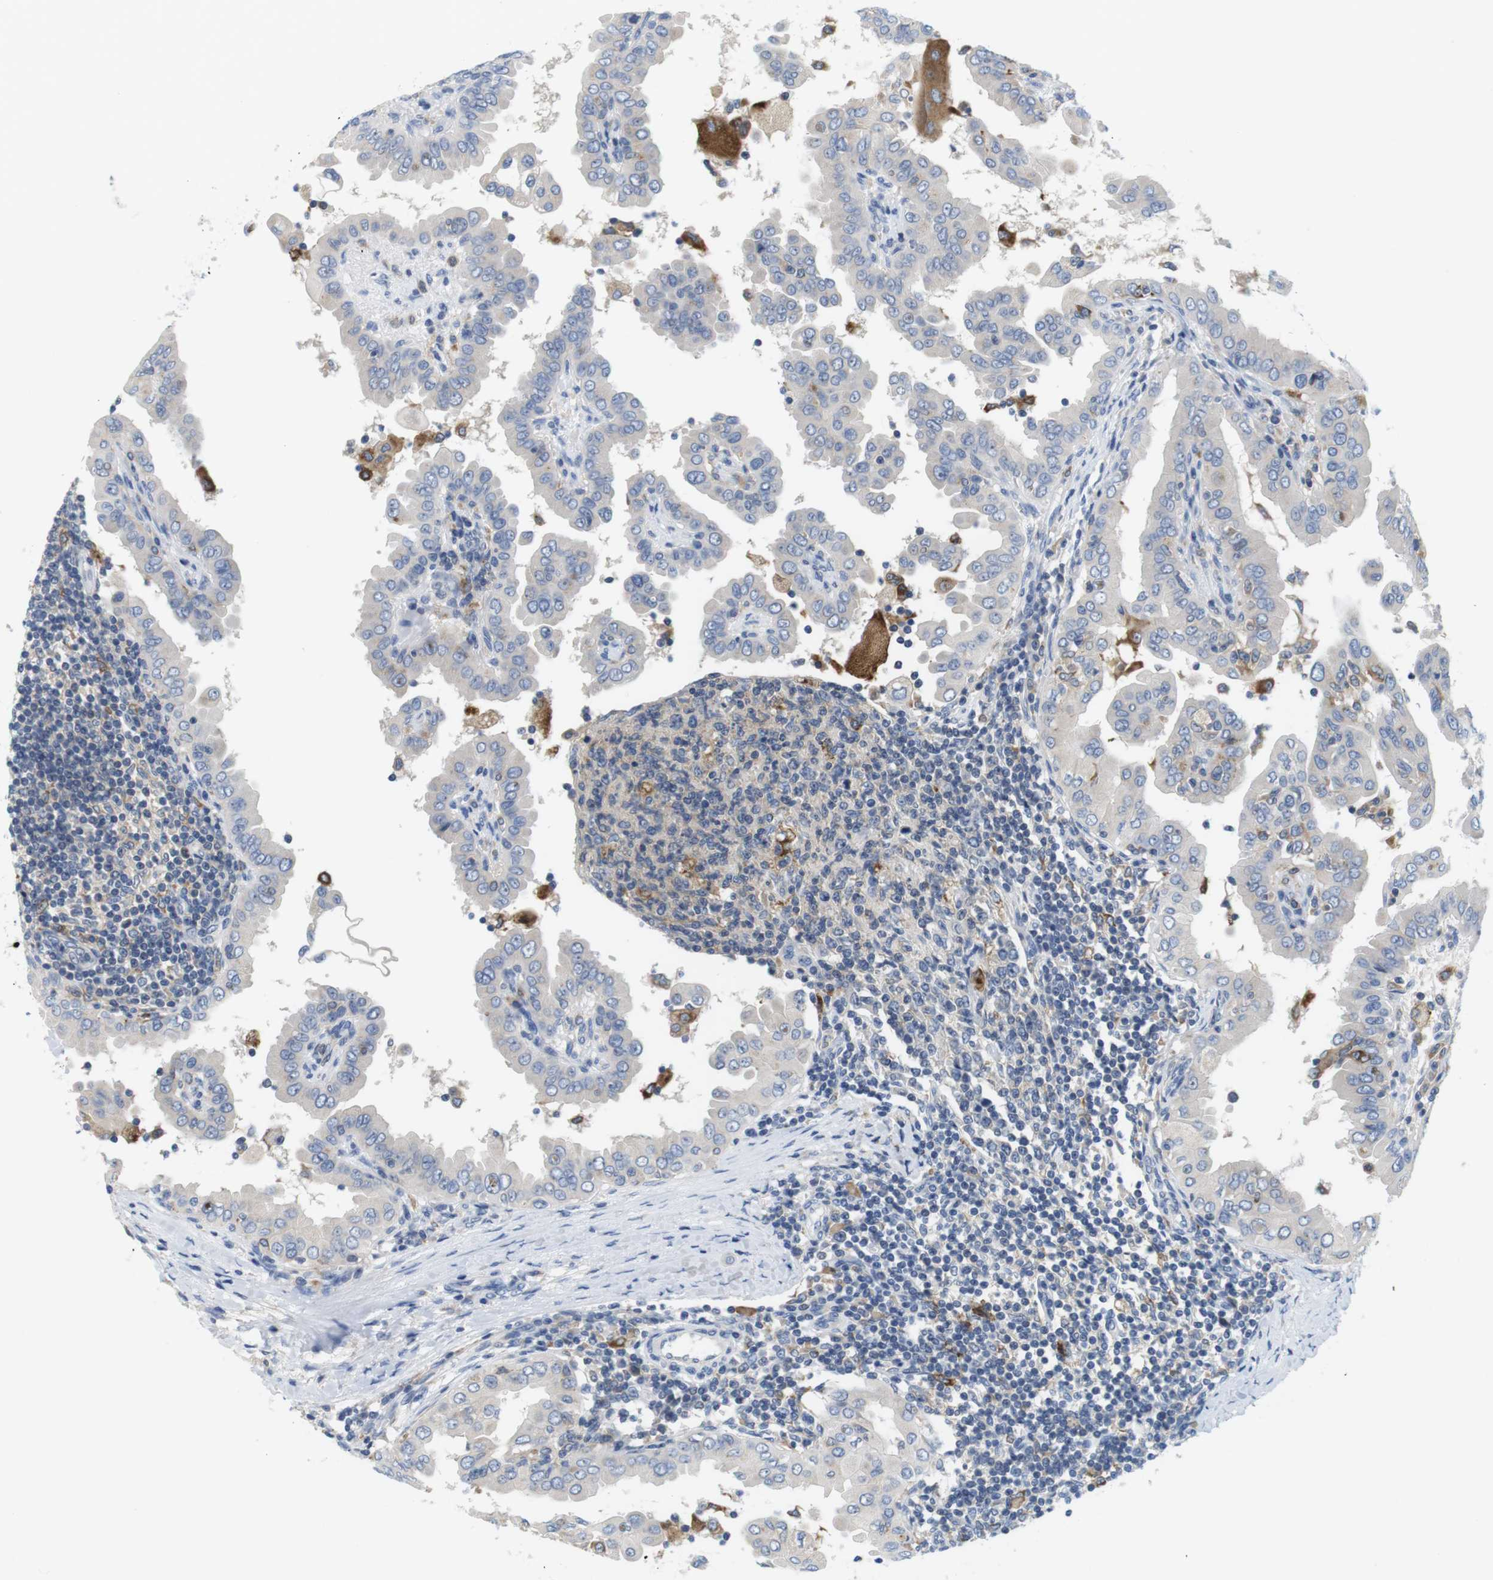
{"staining": {"intensity": "negative", "quantity": "none", "location": "none"}, "tissue": "thyroid cancer", "cell_type": "Tumor cells", "image_type": "cancer", "snomed": [{"axis": "morphology", "description": "Papillary adenocarcinoma, NOS"}, {"axis": "topography", "description": "Thyroid gland"}], "caption": "Immunohistochemistry of thyroid cancer reveals no expression in tumor cells.", "gene": "CNGA2", "patient": {"sex": "male", "age": 33}}